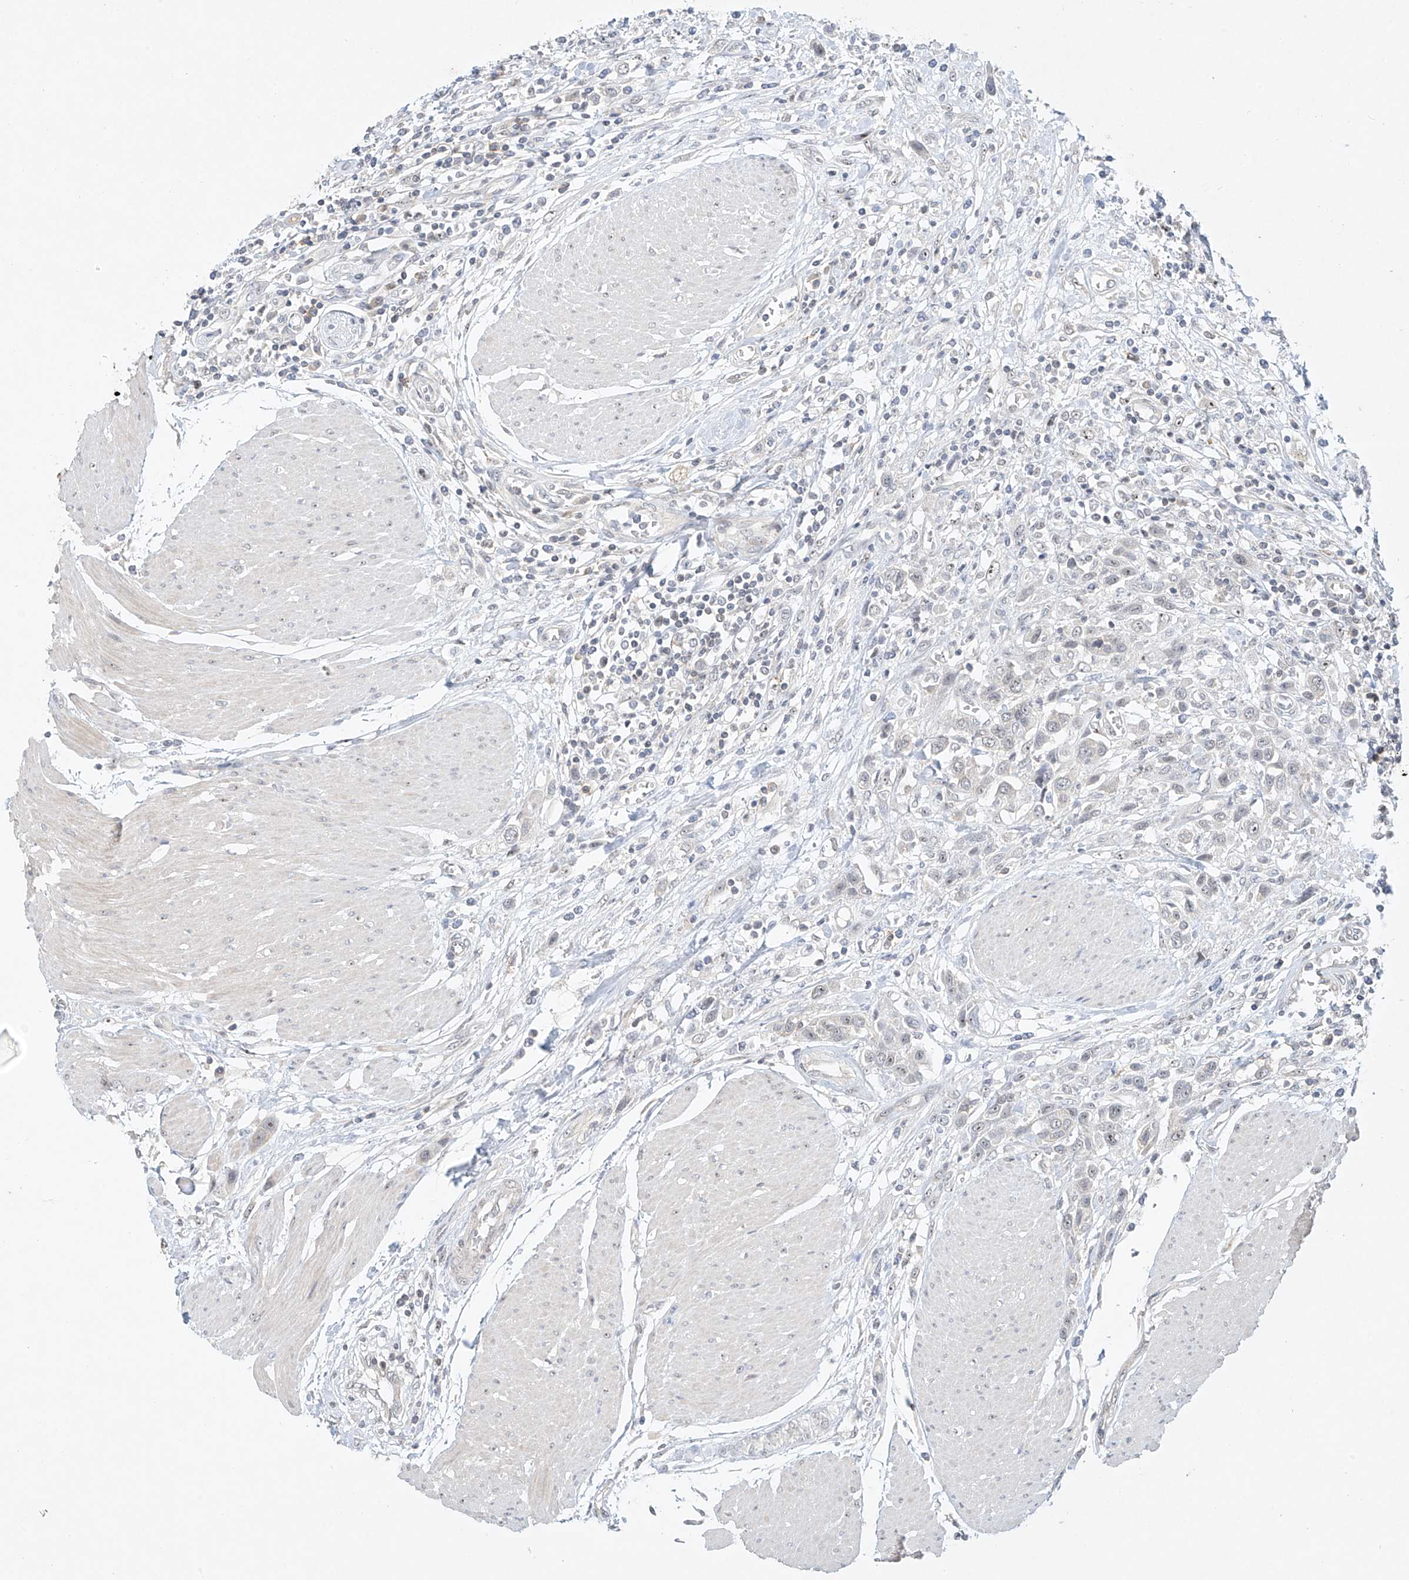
{"staining": {"intensity": "negative", "quantity": "none", "location": "none"}, "tissue": "urothelial cancer", "cell_type": "Tumor cells", "image_type": "cancer", "snomed": [{"axis": "morphology", "description": "Urothelial carcinoma, High grade"}, {"axis": "topography", "description": "Urinary bladder"}], "caption": "Immunohistochemistry (IHC) histopathology image of neoplastic tissue: urothelial carcinoma (high-grade) stained with DAB (3,3'-diaminobenzidine) reveals no significant protein expression in tumor cells. (Stains: DAB (3,3'-diaminobenzidine) immunohistochemistry (IHC) with hematoxylin counter stain, Microscopy: brightfield microscopy at high magnification).", "gene": "TASP1", "patient": {"sex": "male", "age": 50}}